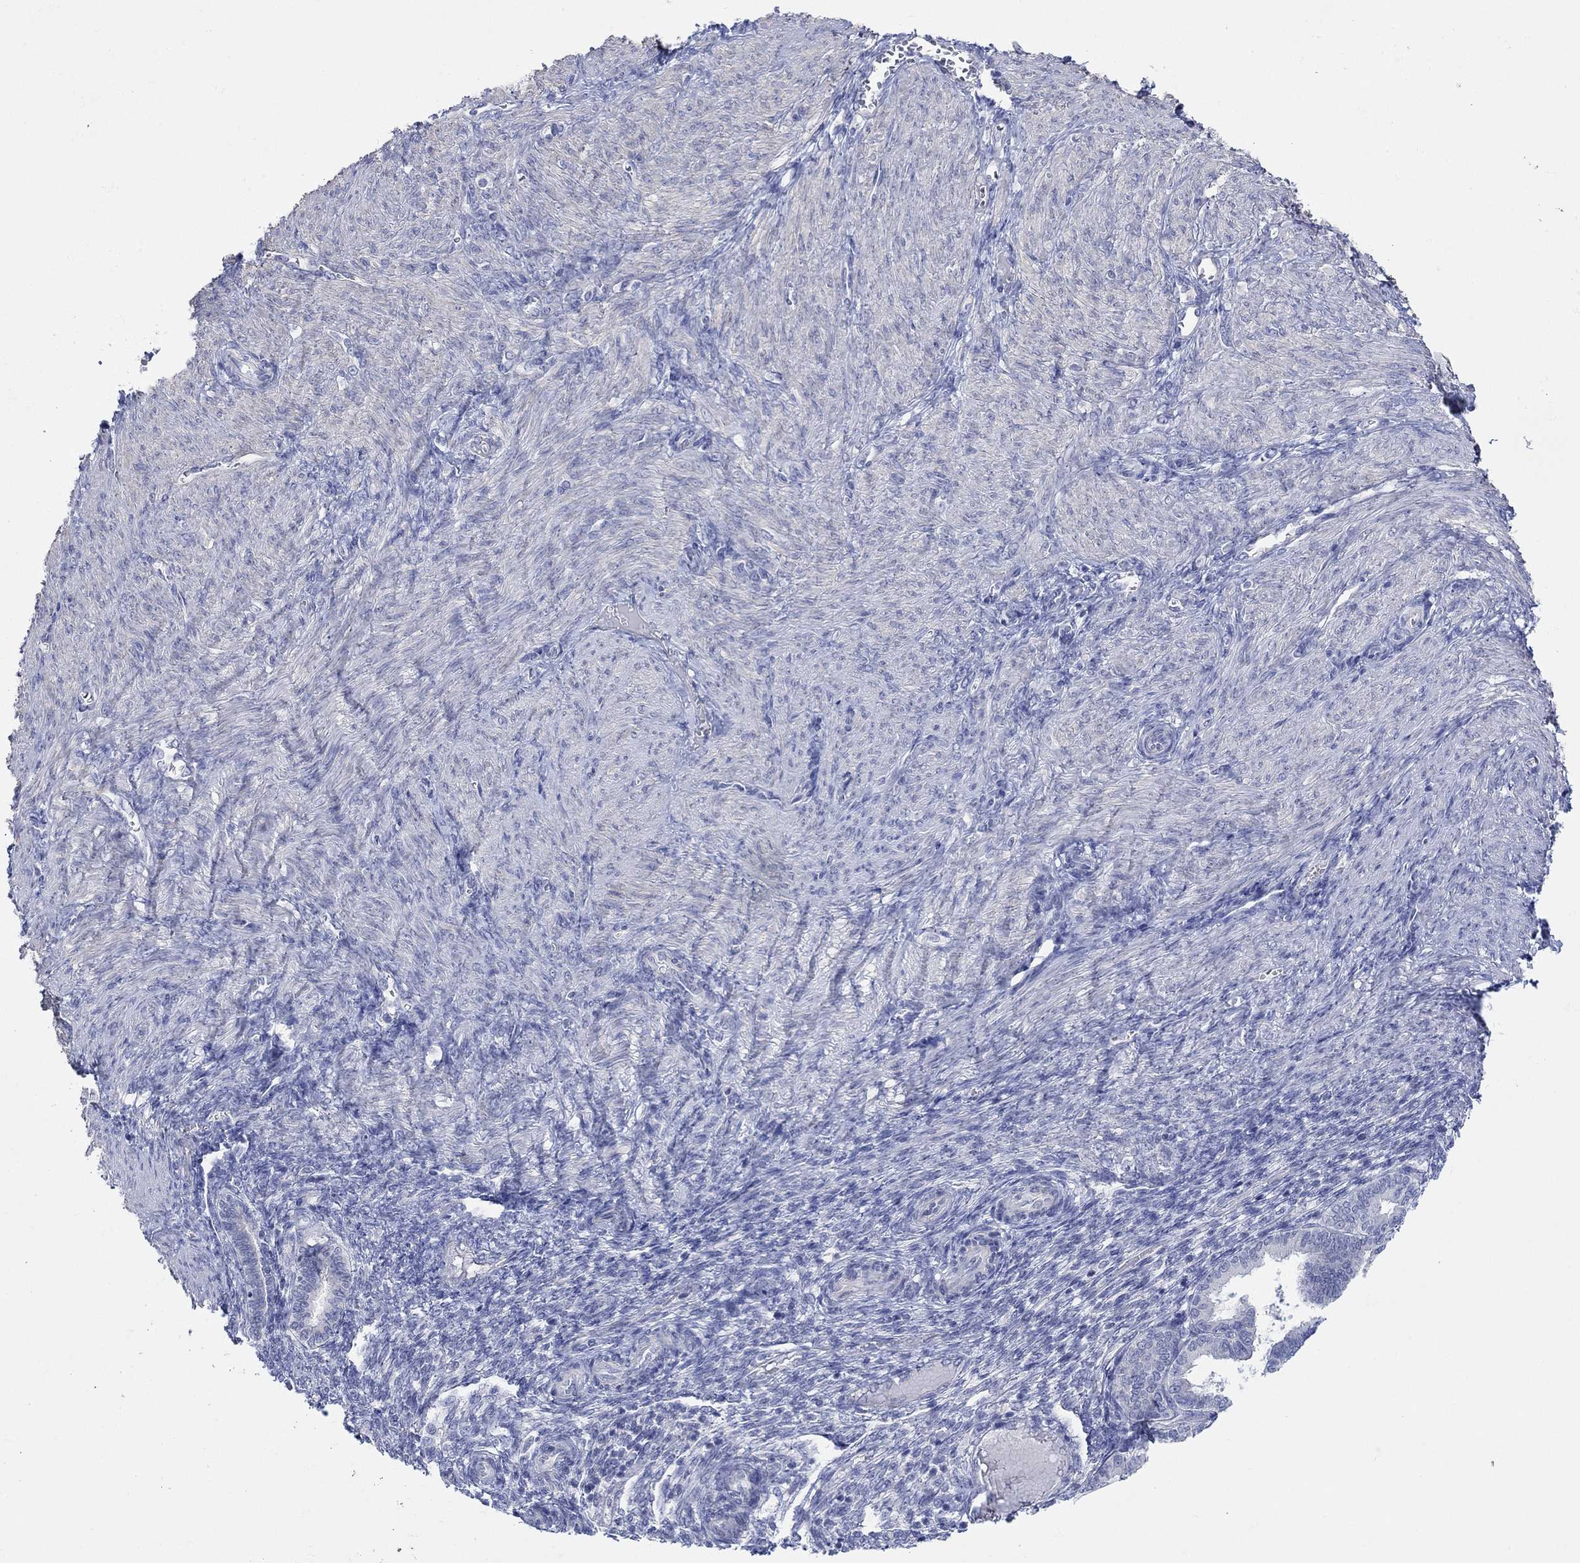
{"staining": {"intensity": "negative", "quantity": "none", "location": "none"}, "tissue": "endometrium", "cell_type": "Cells in endometrial stroma", "image_type": "normal", "snomed": [{"axis": "morphology", "description": "Normal tissue, NOS"}, {"axis": "topography", "description": "Endometrium"}], "caption": "This is a histopathology image of immunohistochemistry staining of normal endometrium, which shows no staining in cells in endometrial stroma.", "gene": "KRT222", "patient": {"sex": "female", "age": 43}}